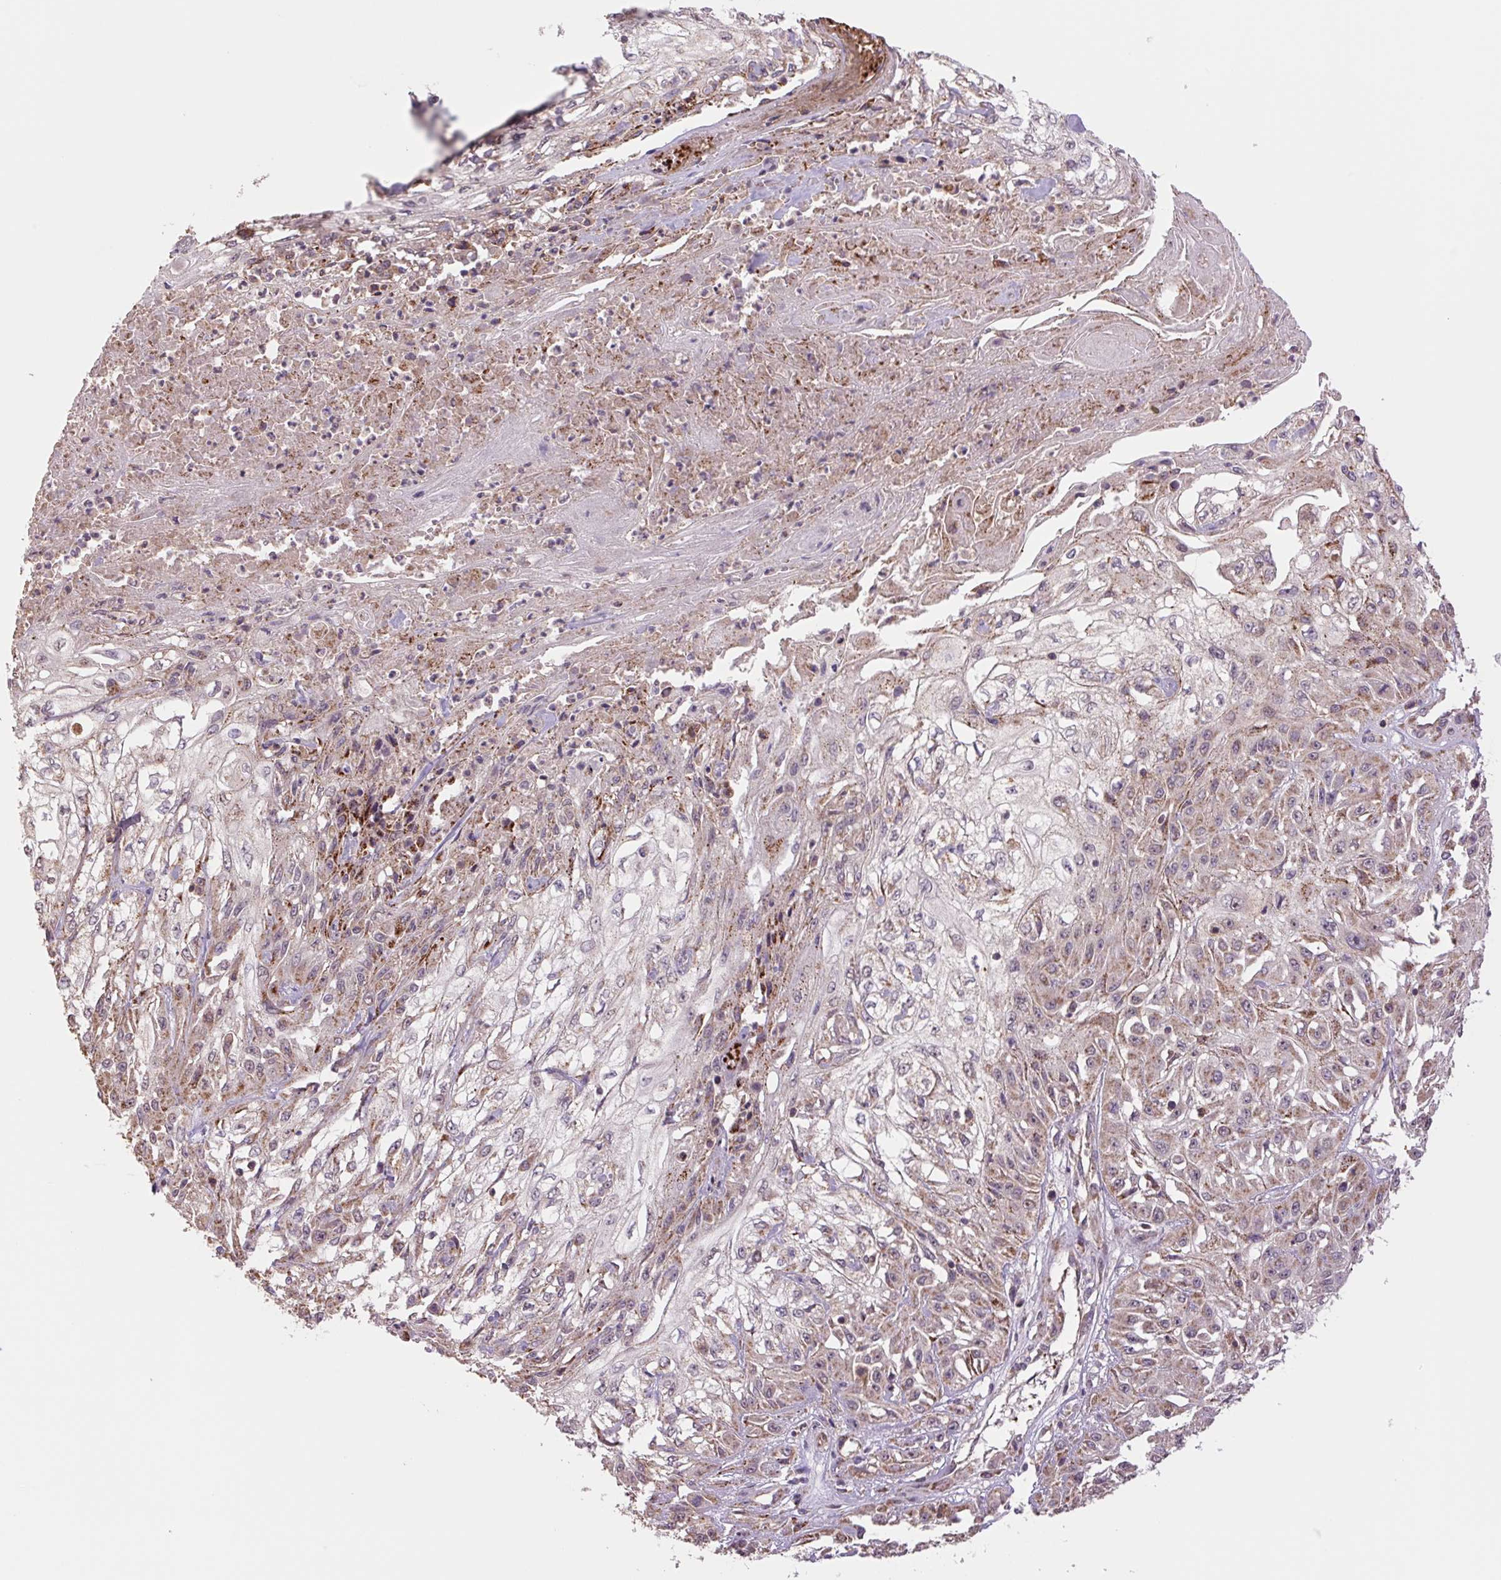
{"staining": {"intensity": "moderate", "quantity": "<25%", "location": "cytoplasmic/membranous"}, "tissue": "skin cancer", "cell_type": "Tumor cells", "image_type": "cancer", "snomed": [{"axis": "morphology", "description": "Squamous cell carcinoma, NOS"}, {"axis": "morphology", "description": "Squamous cell carcinoma, metastatic, NOS"}, {"axis": "topography", "description": "Skin"}, {"axis": "topography", "description": "Lymph node"}], "caption": "Metastatic squamous cell carcinoma (skin) stained with immunohistochemistry reveals moderate cytoplasmic/membranous expression in about <25% of tumor cells.", "gene": "TMEM160", "patient": {"sex": "male", "age": 75}}